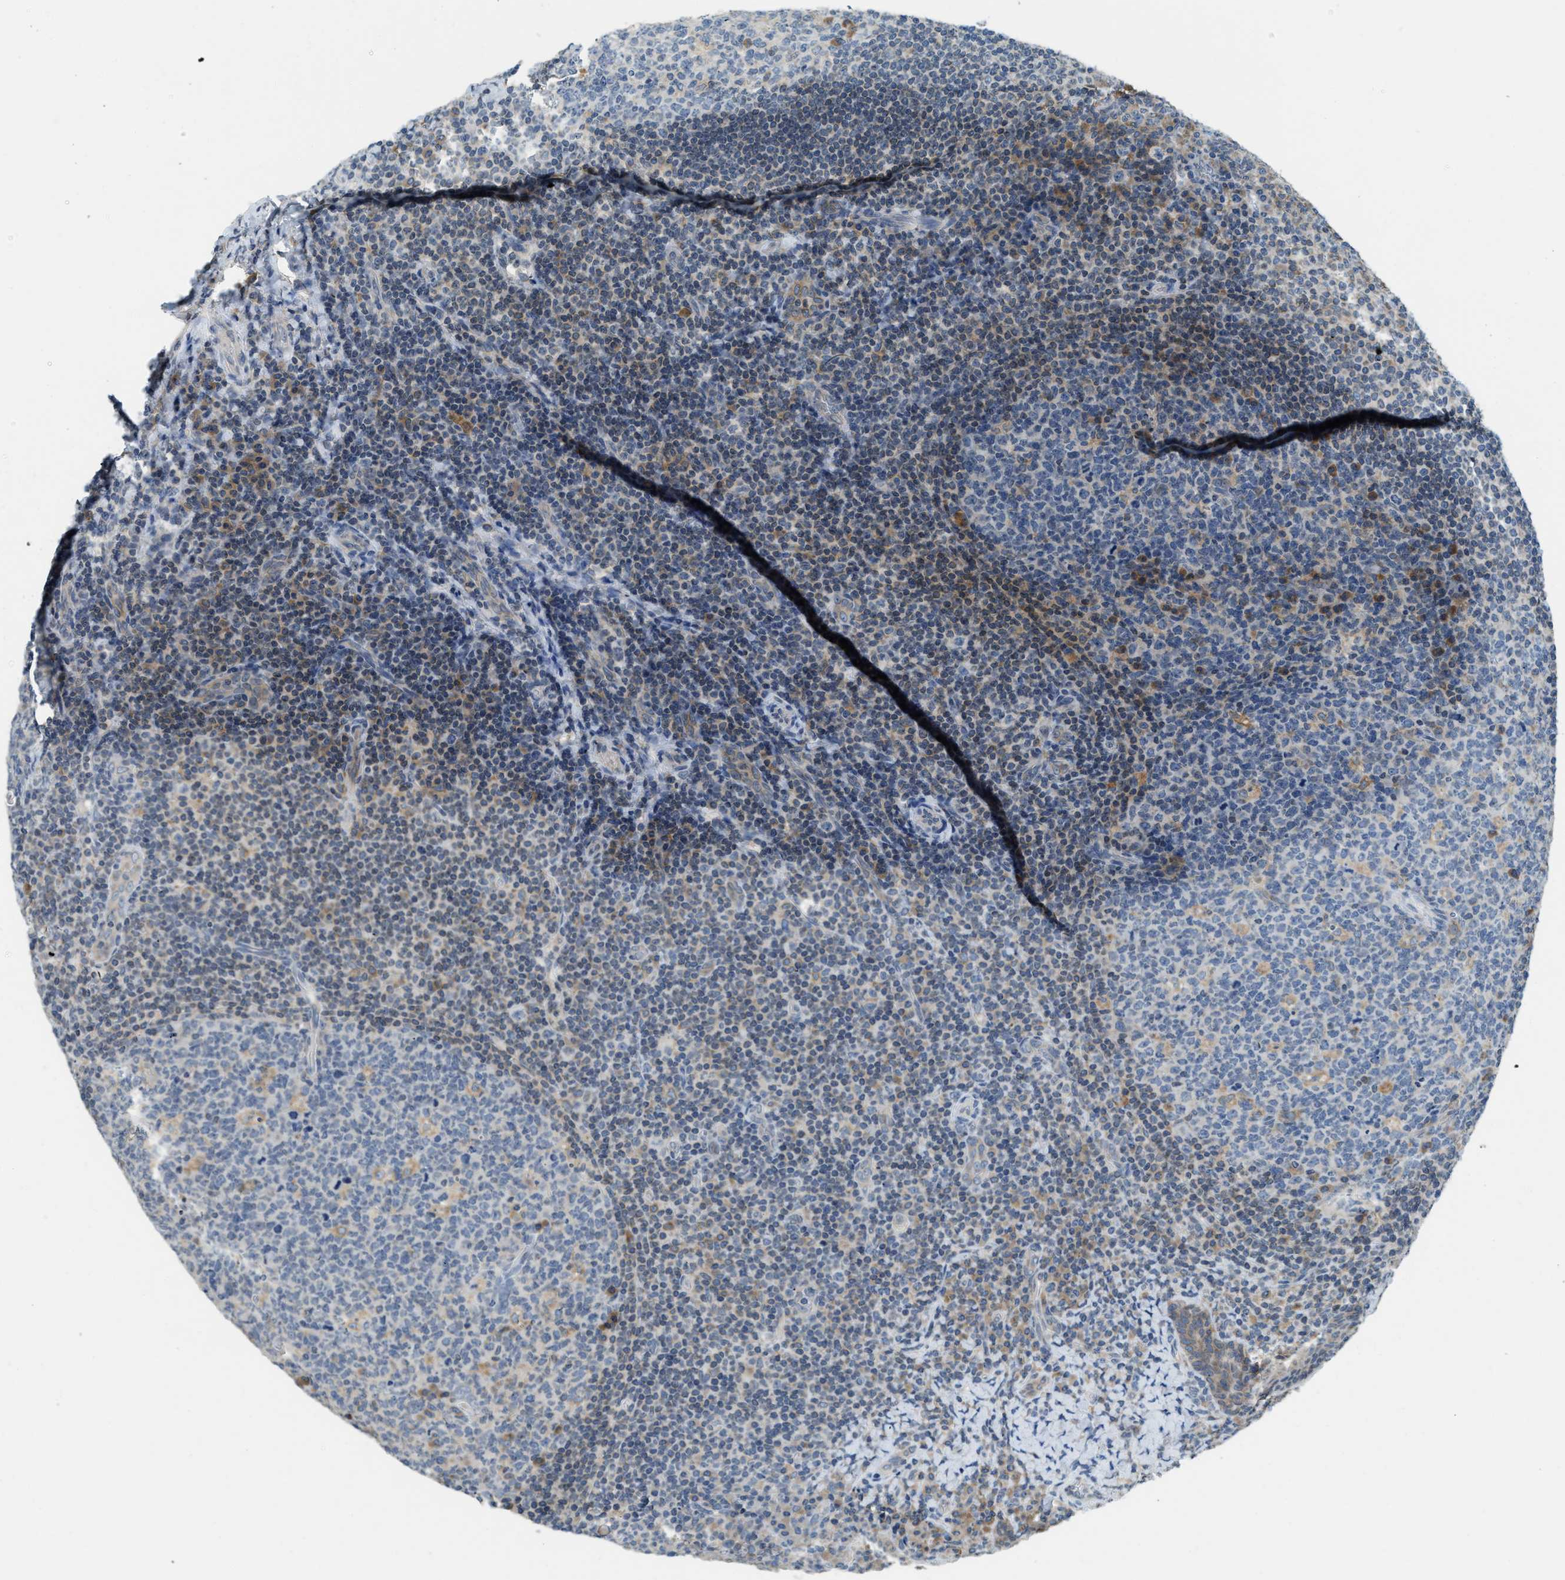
{"staining": {"intensity": "moderate", "quantity": "<25%", "location": "cytoplasmic/membranous"}, "tissue": "tonsil", "cell_type": "Germinal center cells", "image_type": "normal", "snomed": [{"axis": "morphology", "description": "Normal tissue, NOS"}, {"axis": "topography", "description": "Tonsil"}], "caption": "Immunohistochemistry (IHC) (DAB (3,3'-diaminobenzidine)) staining of unremarkable human tonsil exhibits moderate cytoplasmic/membranous protein staining in approximately <25% of germinal center cells.", "gene": "BCAP31", "patient": {"sex": "male", "age": 17}}